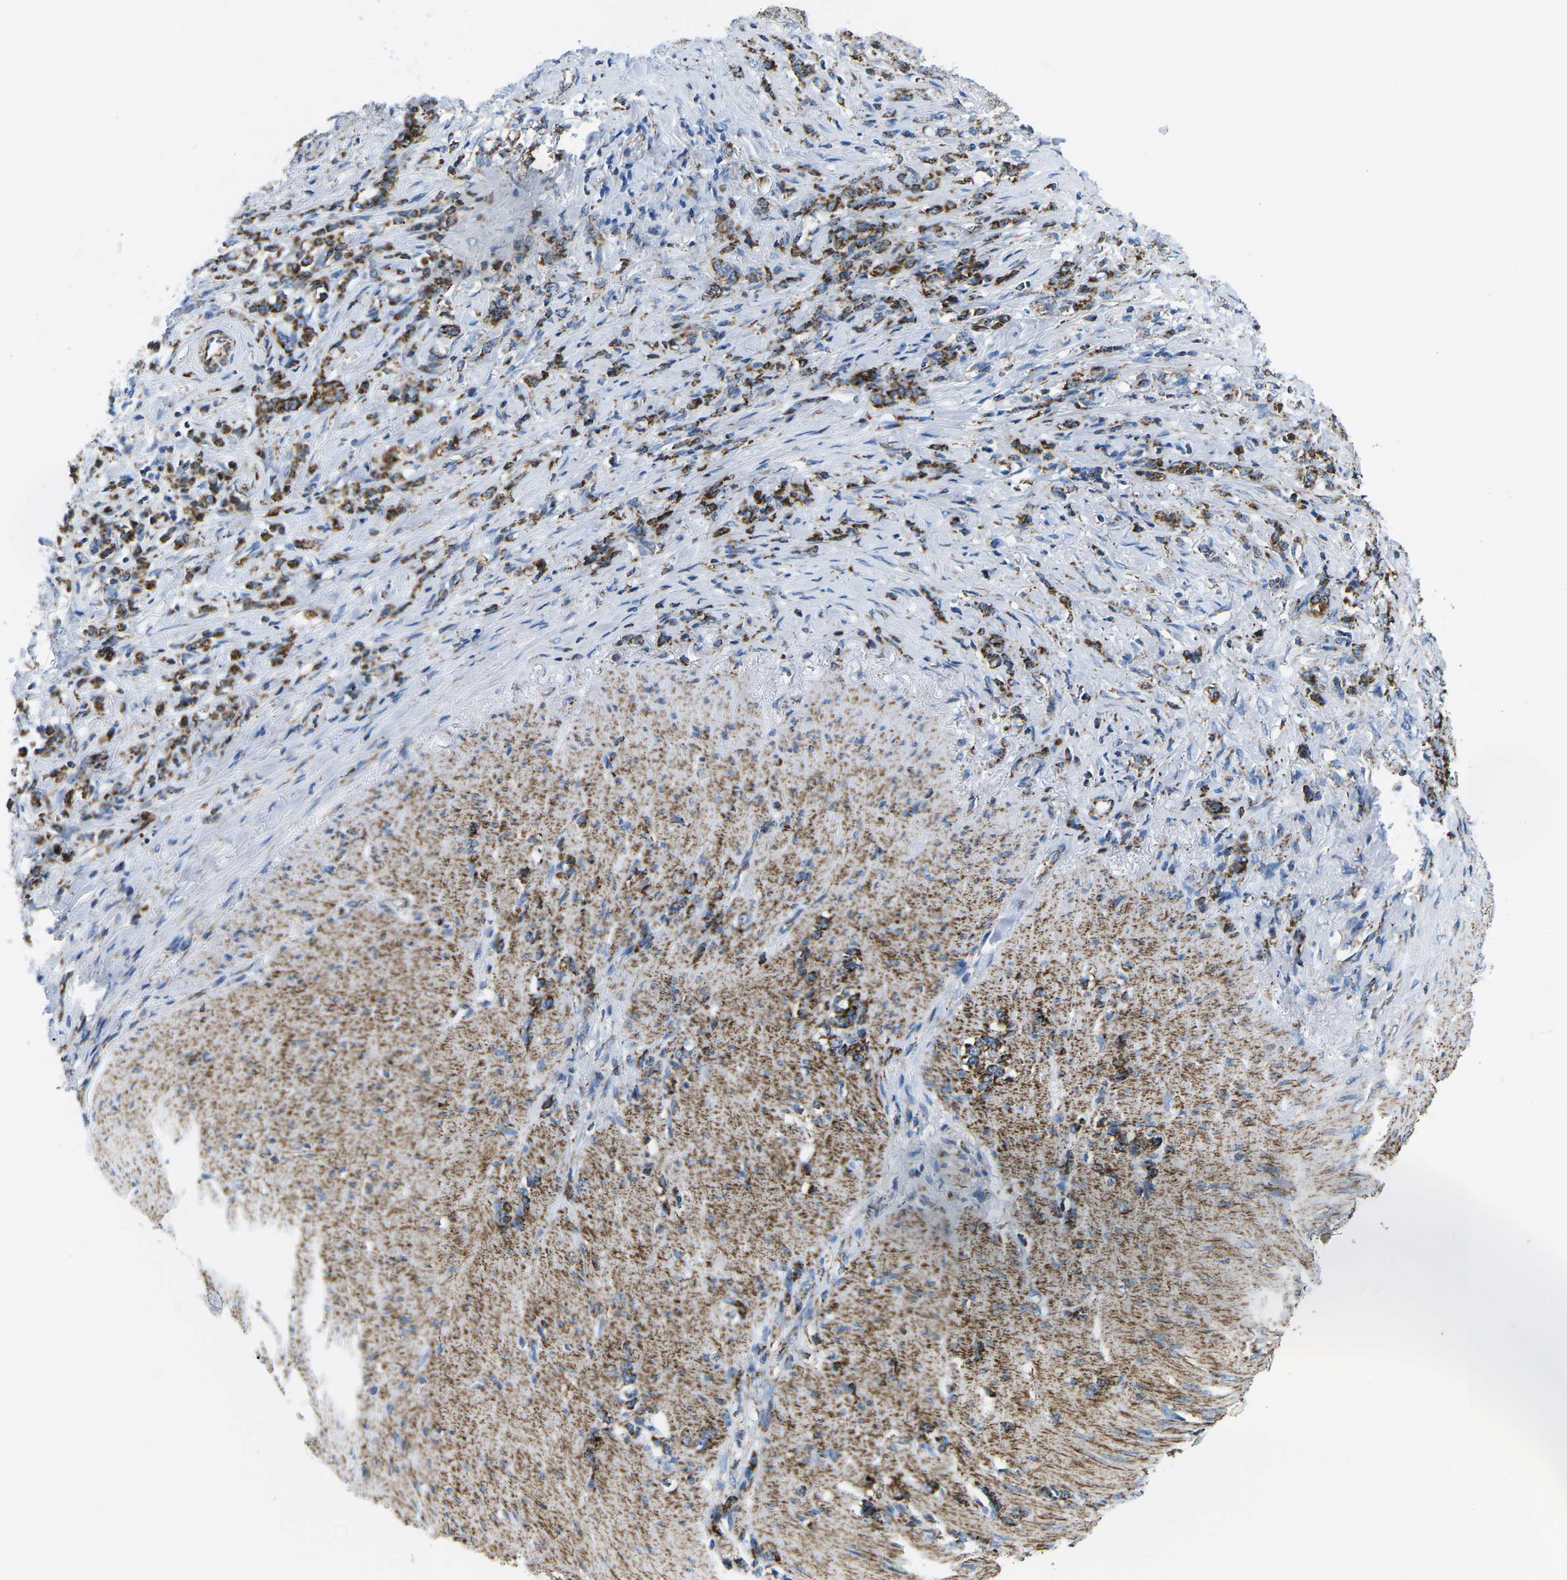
{"staining": {"intensity": "strong", "quantity": ">75%", "location": "cytoplasmic/membranous"}, "tissue": "stomach cancer", "cell_type": "Tumor cells", "image_type": "cancer", "snomed": [{"axis": "morphology", "description": "Adenocarcinoma, NOS"}, {"axis": "topography", "description": "Stomach, lower"}], "caption": "Stomach adenocarcinoma was stained to show a protein in brown. There is high levels of strong cytoplasmic/membranous staining in approximately >75% of tumor cells.", "gene": "COX6C", "patient": {"sex": "male", "age": 88}}